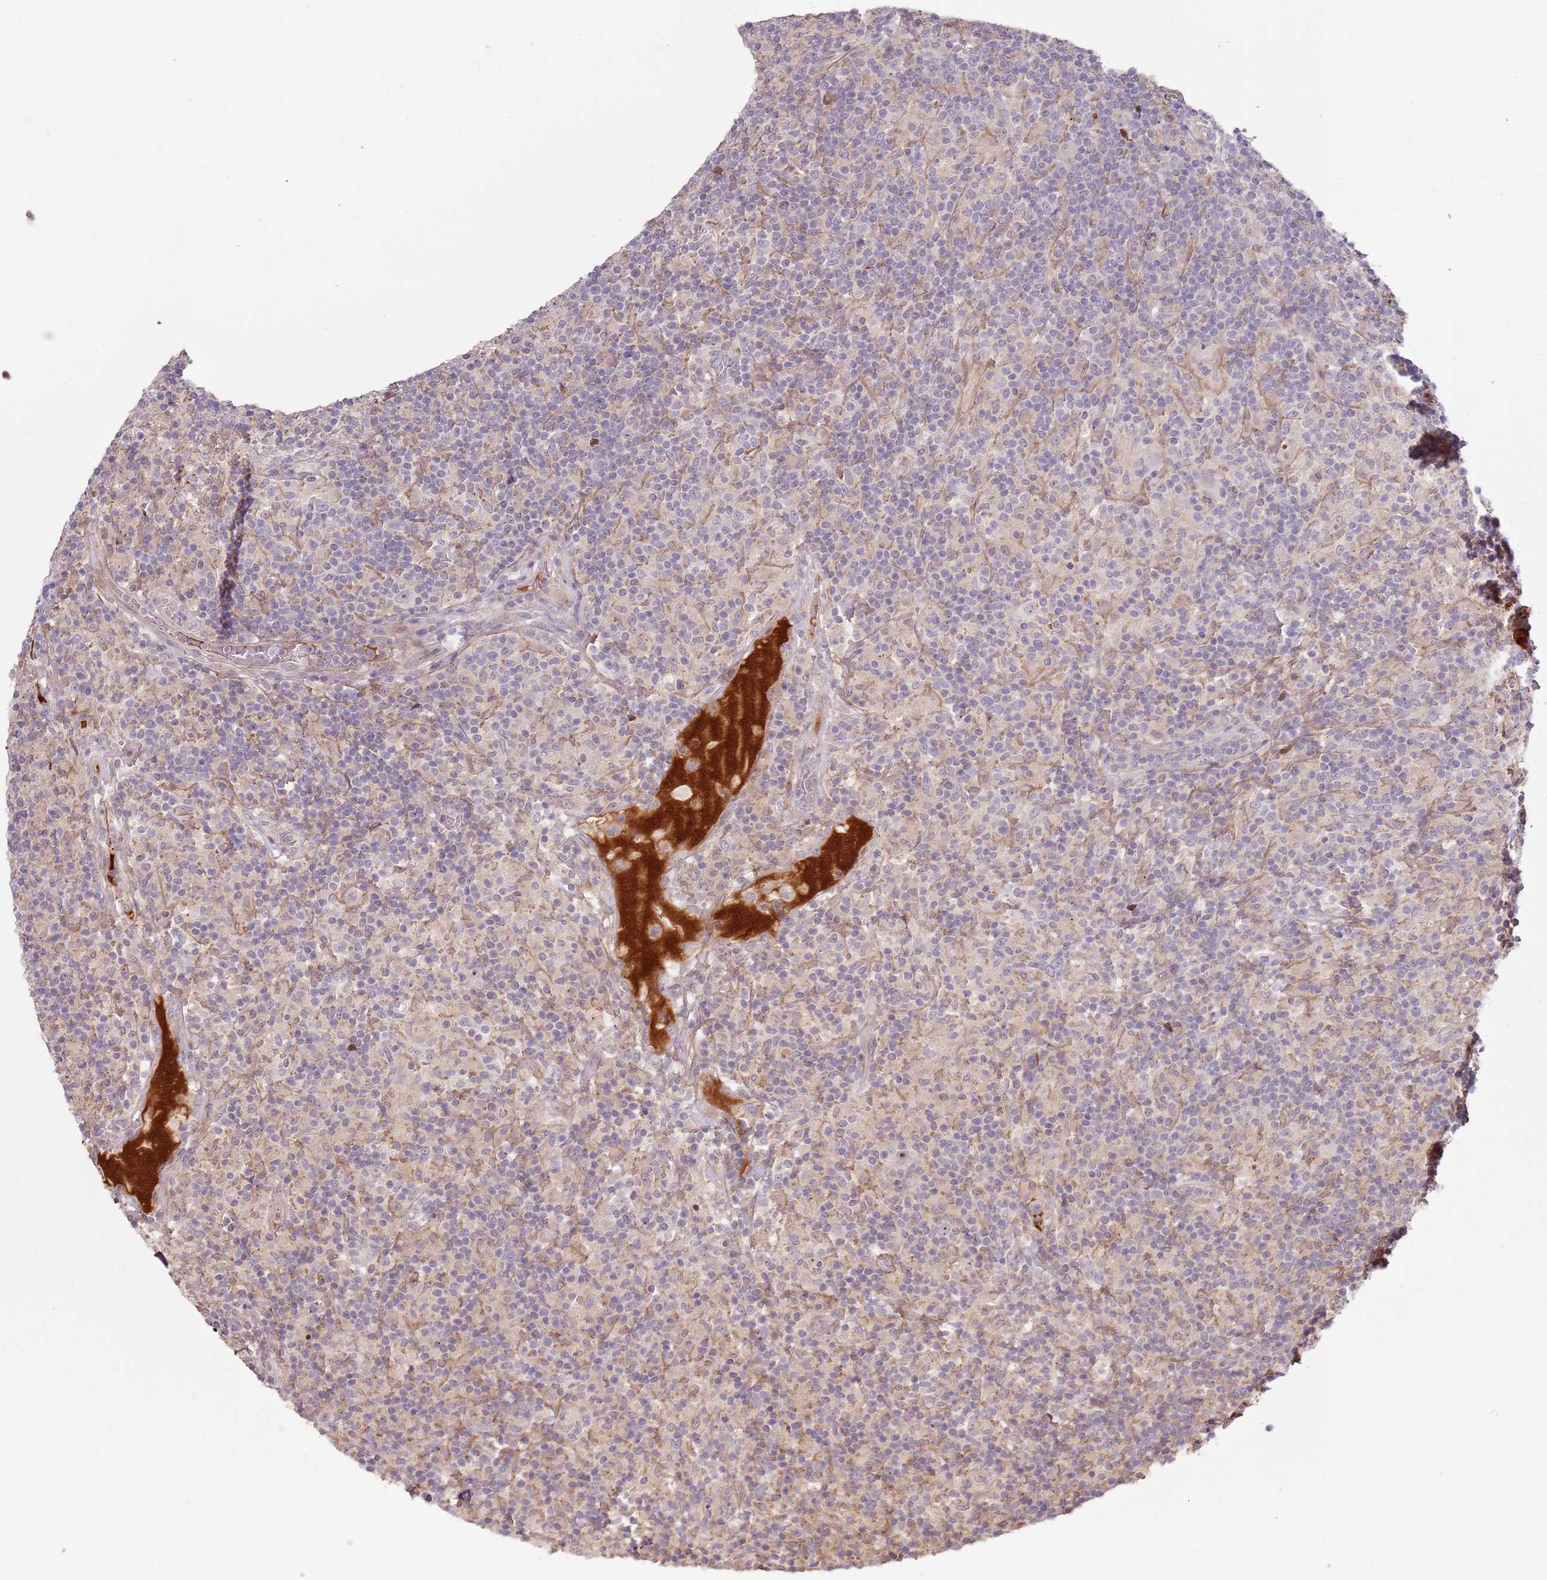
{"staining": {"intensity": "negative", "quantity": "none", "location": "none"}, "tissue": "lymphoma", "cell_type": "Tumor cells", "image_type": "cancer", "snomed": [{"axis": "morphology", "description": "Hodgkin's disease, NOS"}, {"axis": "topography", "description": "Lymph node"}], "caption": "Immunohistochemistry (IHC) histopathology image of neoplastic tissue: human lymphoma stained with DAB (3,3'-diaminobenzidine) exhibits no significant protein staining in tumor cells. (Stains: DAB IHC with hematoxylin counter stain, Microscopy: brightfield microscopy at high magnification).", "gene": "RHBDL1", "patient": {"sex": "male", "age": 70}}